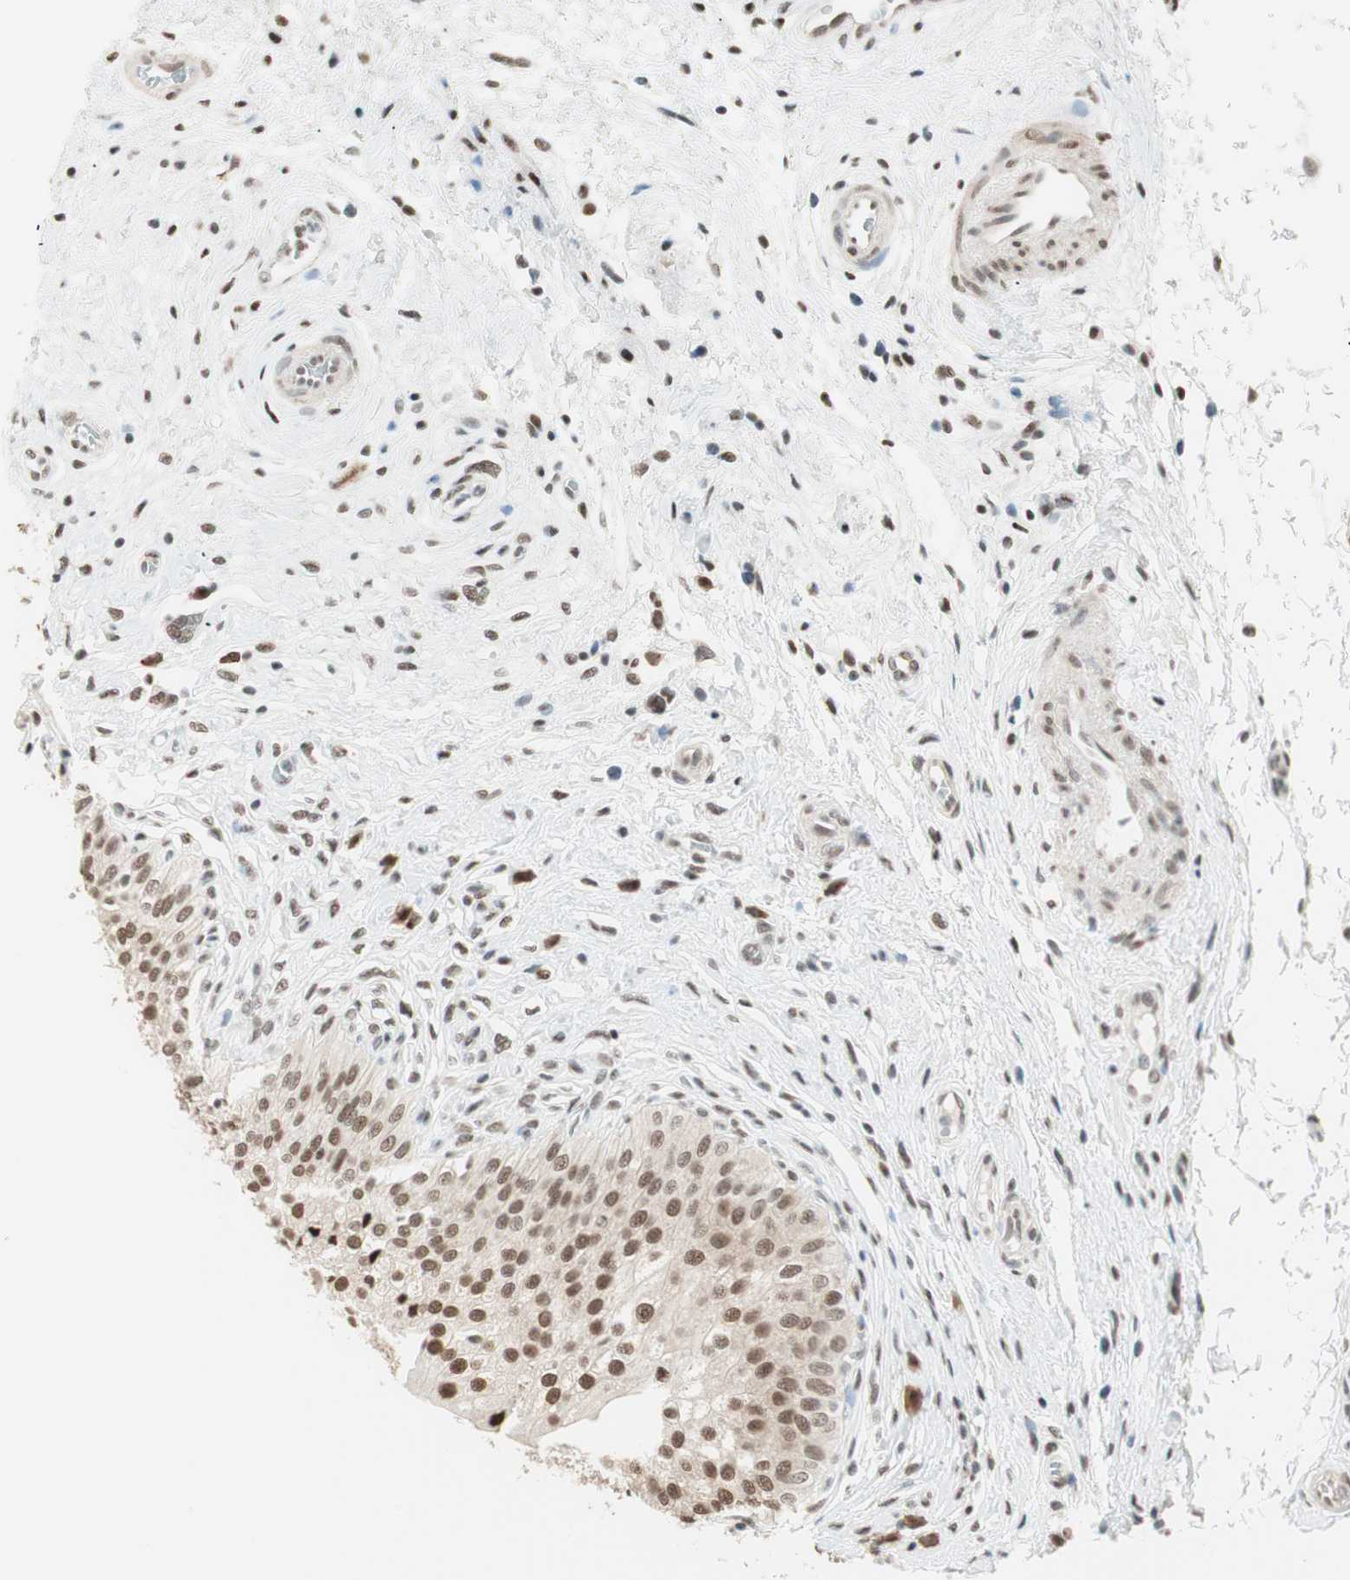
{"staining": {"intensity": "strong", "quantity": ">75%", "location": "nuclear"}, "tissue": "urinary bladder", "cell_type": "Urothelial cells", "image_type": "normal", "snomed": [{"axis": "morphology", "description": "Normal tissue, NOS"}, {"axis": "morphology", "description": "Urothelial carcinoma, High grade"}, {"axis": "topography", "description": "Urinary bladder"}], "caption": "Immunohistochemistry of normal human urinary bladder reveals high levels of strong nuclear positivity in about >75% of urothelial cells.", "gene": "SMARCE1", "patient": {"sex": "male", "age": 46}}